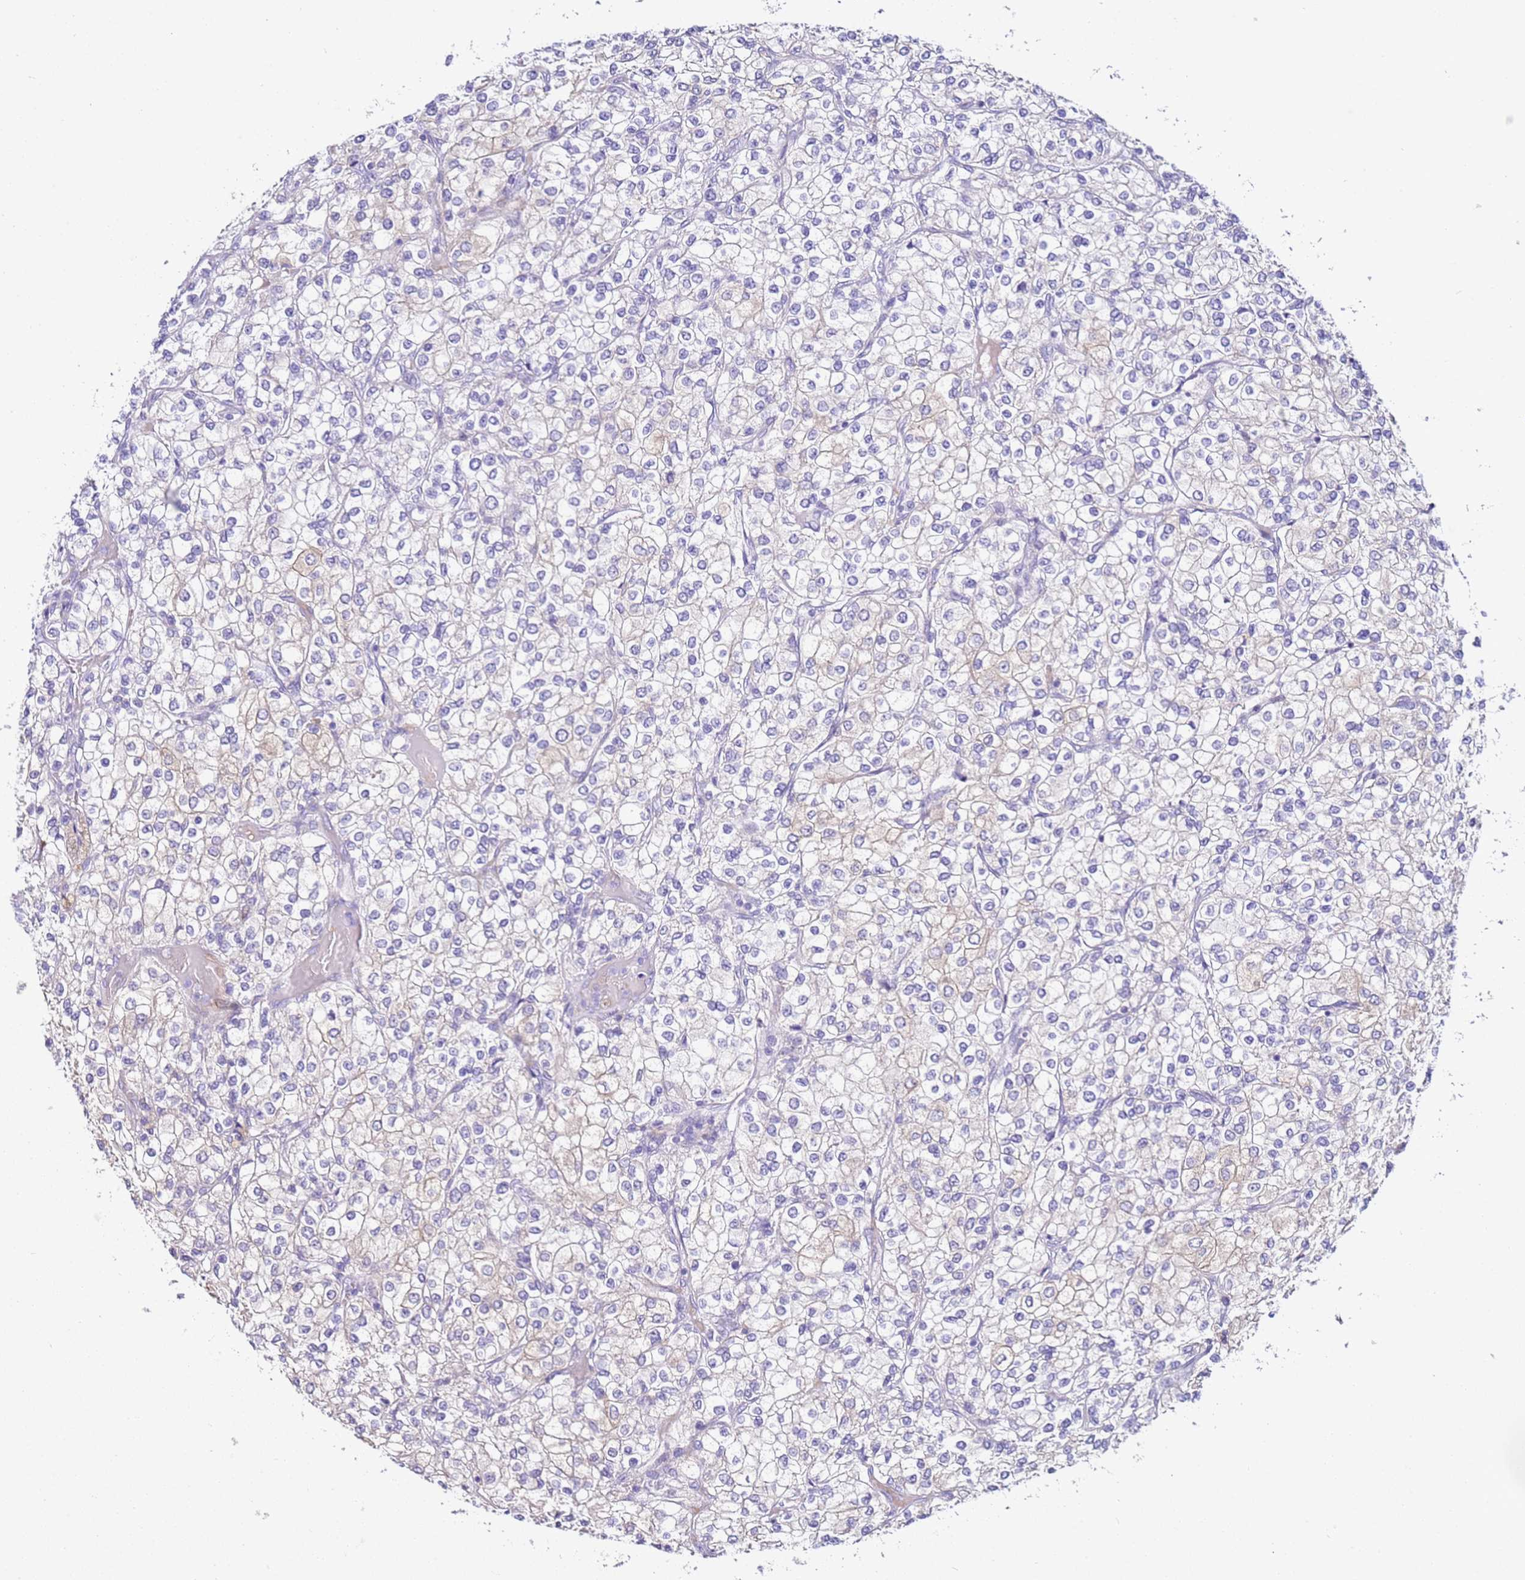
{"staining": {"intensity": "negative", "quantity": "none", "location": "none"}, "tissue": "renal cancer", "cell_type": "Tumor cells", "image_type": "cancer", "snomed": [{"axis": "morphology", "description": "Adenocarcinoma, NOS"}, {"axis": "topography", "description": "Kidney"}], "caption": "Tumor cells are negative for brown protein staining in renal cancer. (Immunohistochemistry, brightfield microscopy, high magnification).", "gene": "HGD", "patient": {"sex": "male", "age": 80}}